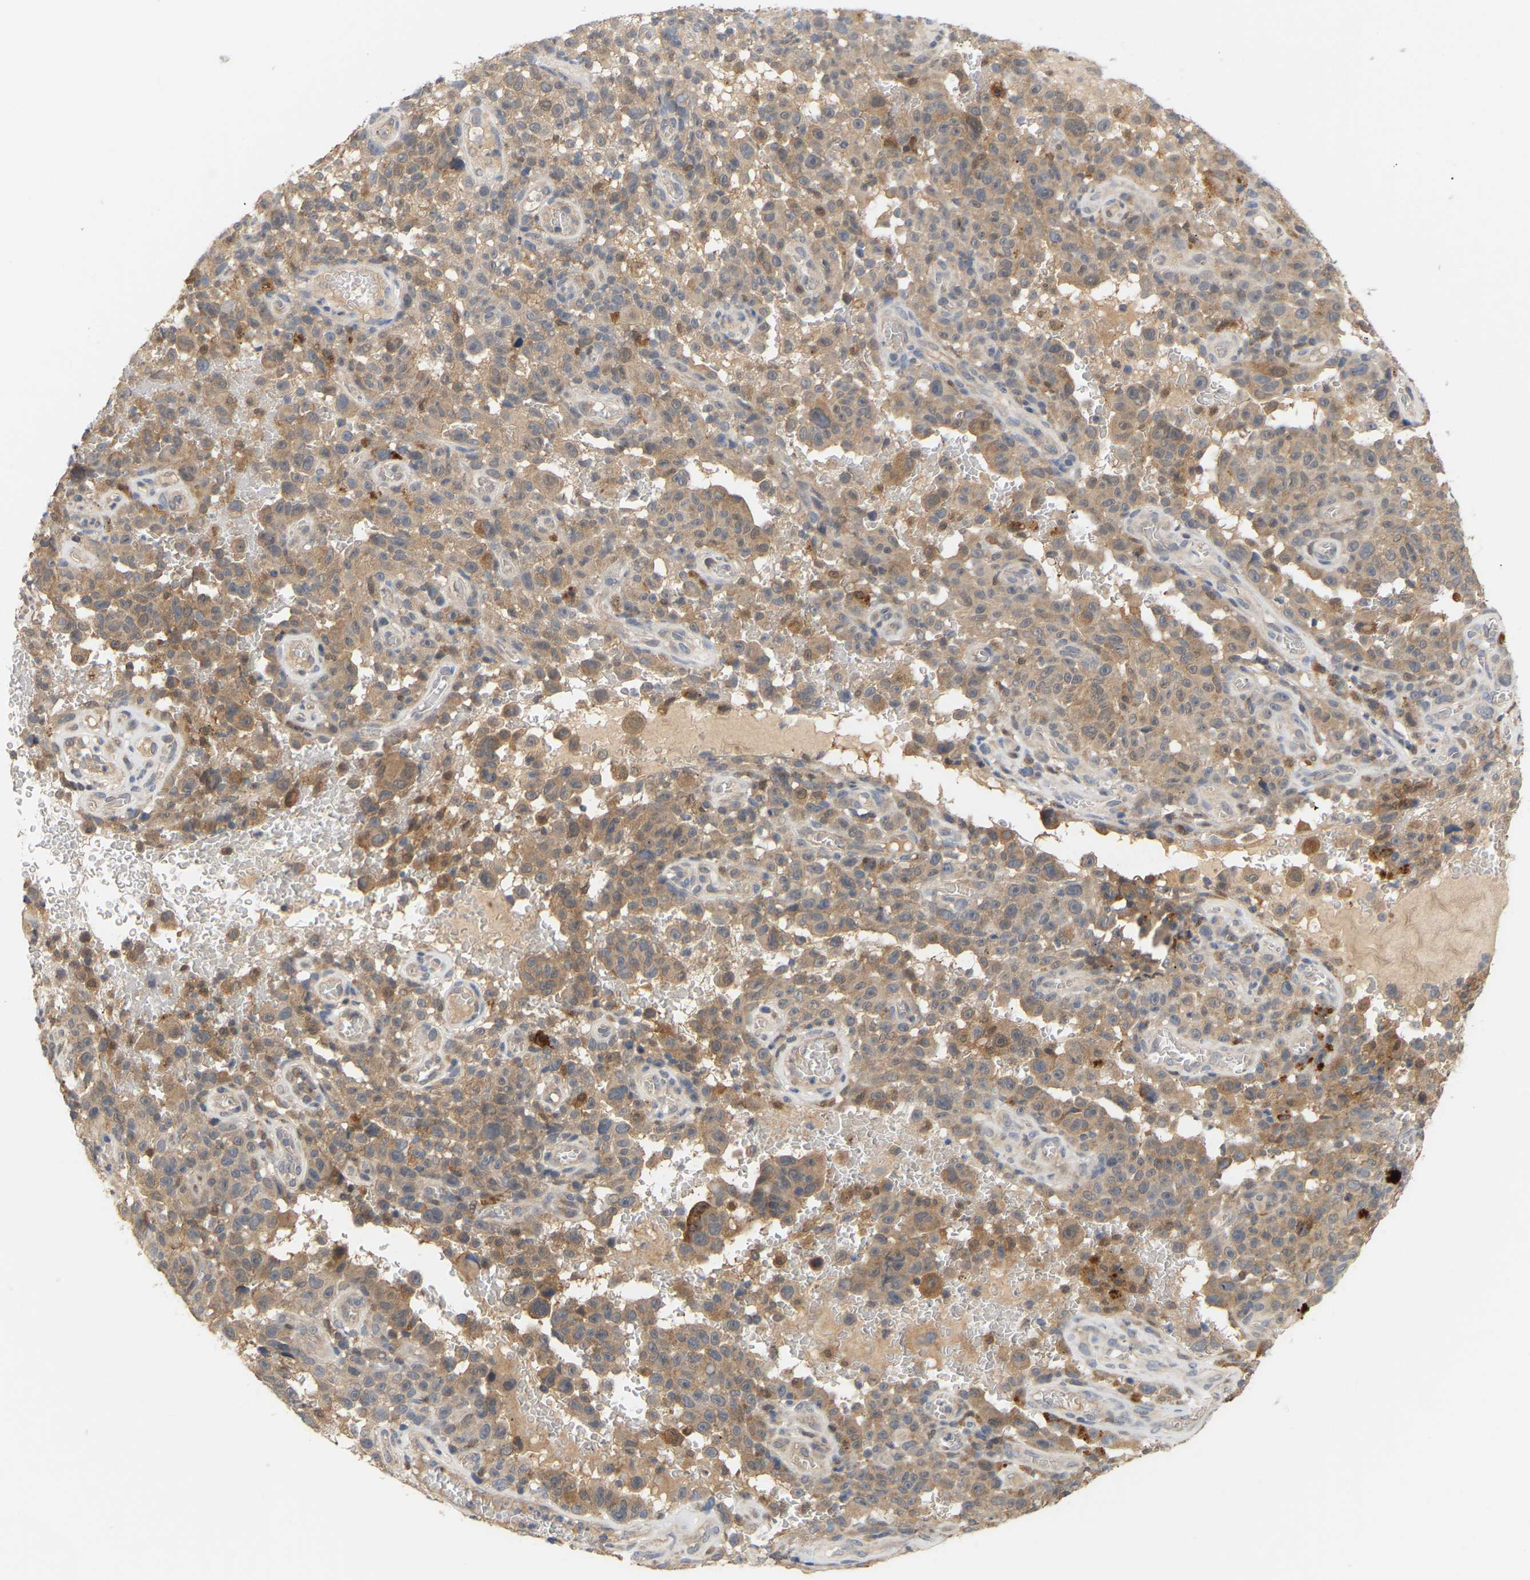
{"staining": {"intensity": "moderate", "quantity": ">75%", "location": "cytoplasmic/membranous"}, "tissue": "melanoma", "cell_type": "Tumor cells", "image_type": "cancer", "snomed": [{"axis": "morphology", "description": "Malignant melanoma, NOS"}, {"axis": "topography", "description": "Skin"}], "caption": "A micrograph showing moderate cytoplasmic/membranous staining in approximately >75% of tumor cells in melanoma, as visualized by brown immunohistochemical staining.", "gene": "TPMT", "patient": {"sex": "female", "age": 82}}